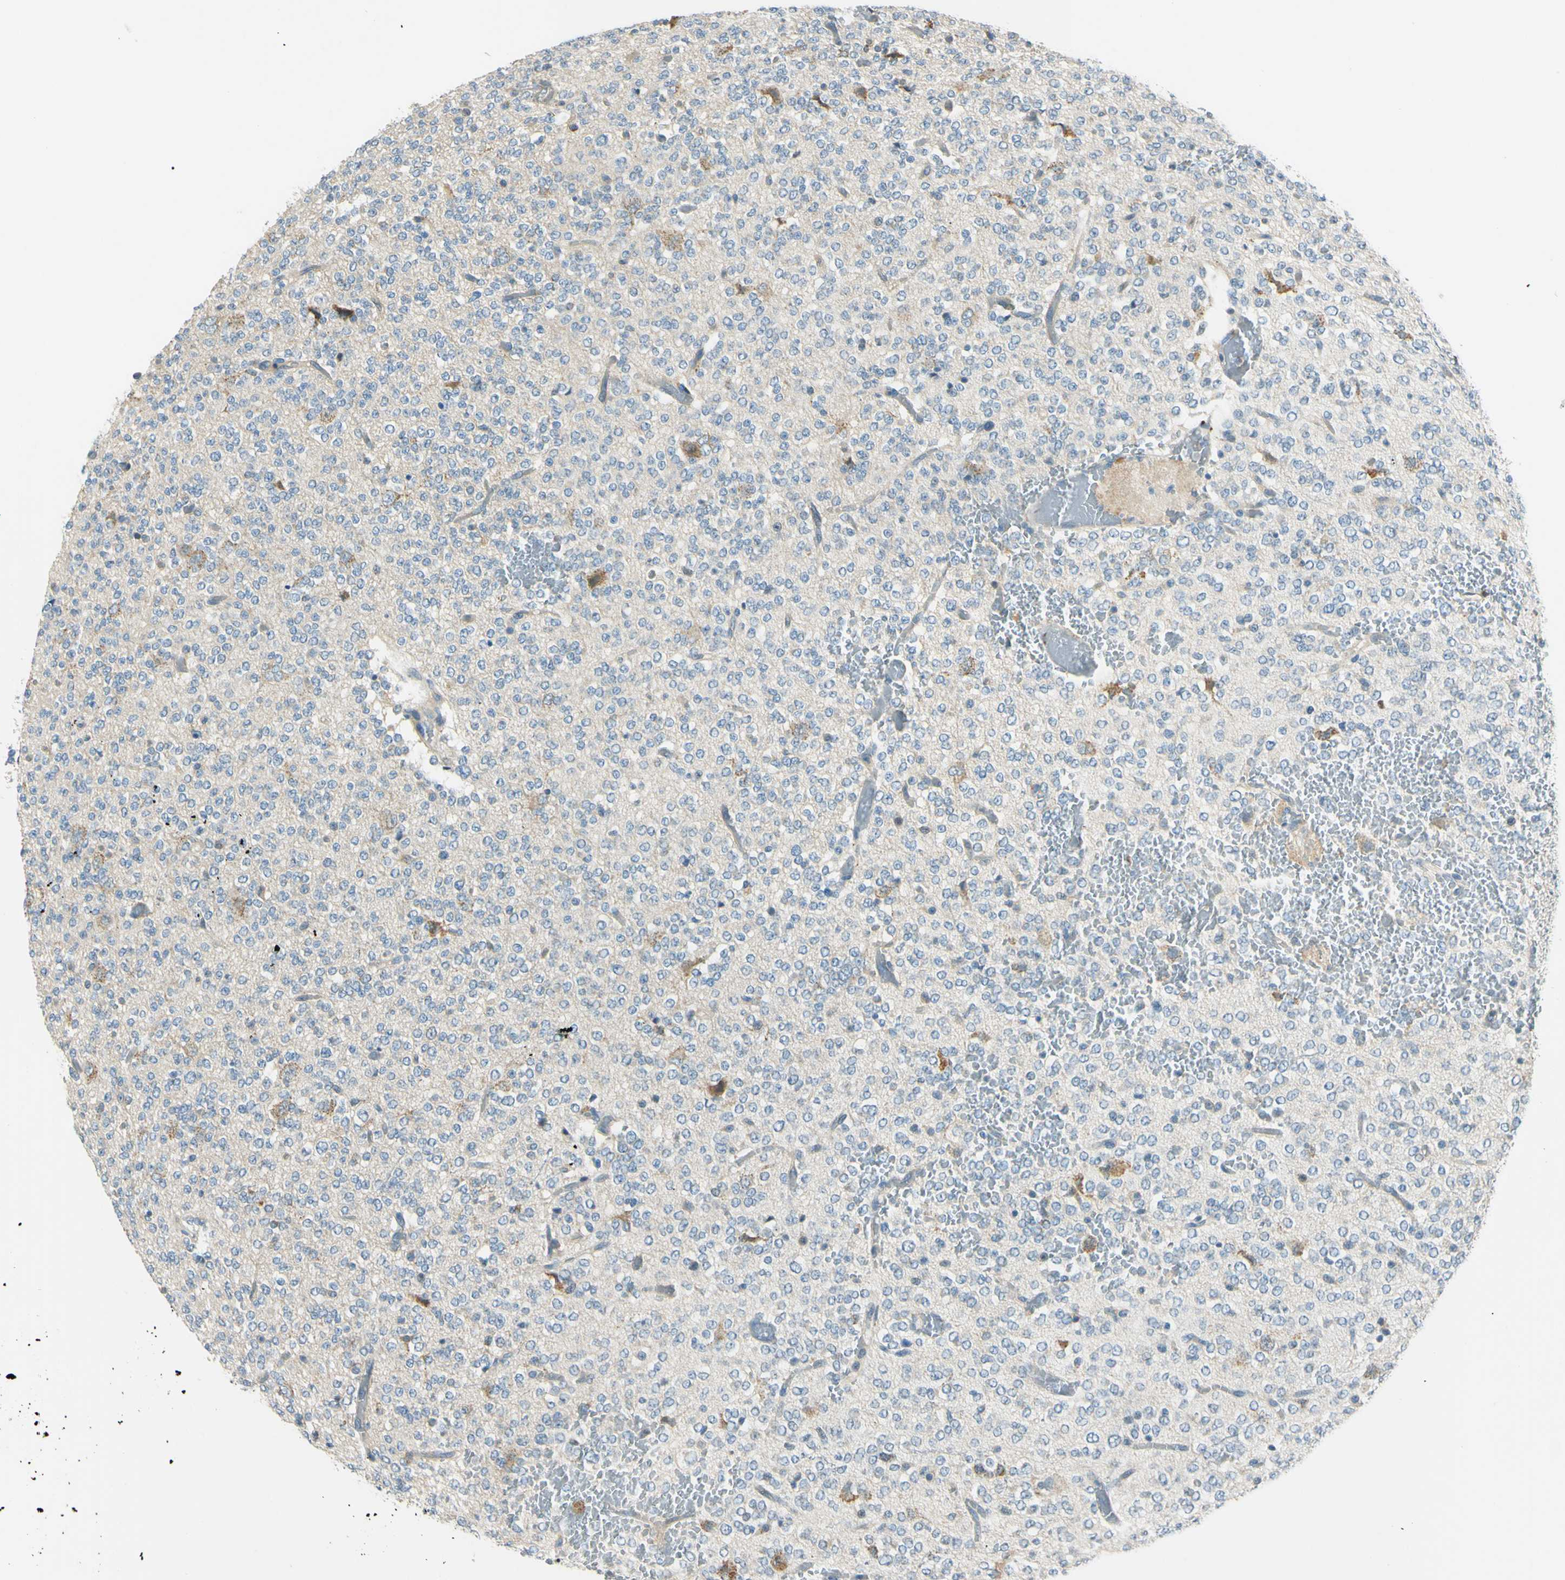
{"staining": {"intensity": "negative", "quantity": "none", "location": "none"}, "tissue": "glioma", "cell_type": "Tumor cells", "image_type": "cancer", "snomed": [{"axis": "morphology", "description": "Glioma, malignant, Low grade"}, {"axis": "topography", "description": "Brain"}], "caption": "There is no significant staining in tumor cells of low-grade glioma (malignant).", "gene": "LAMA3", "patient": {"sex": "male", "age": 38}}